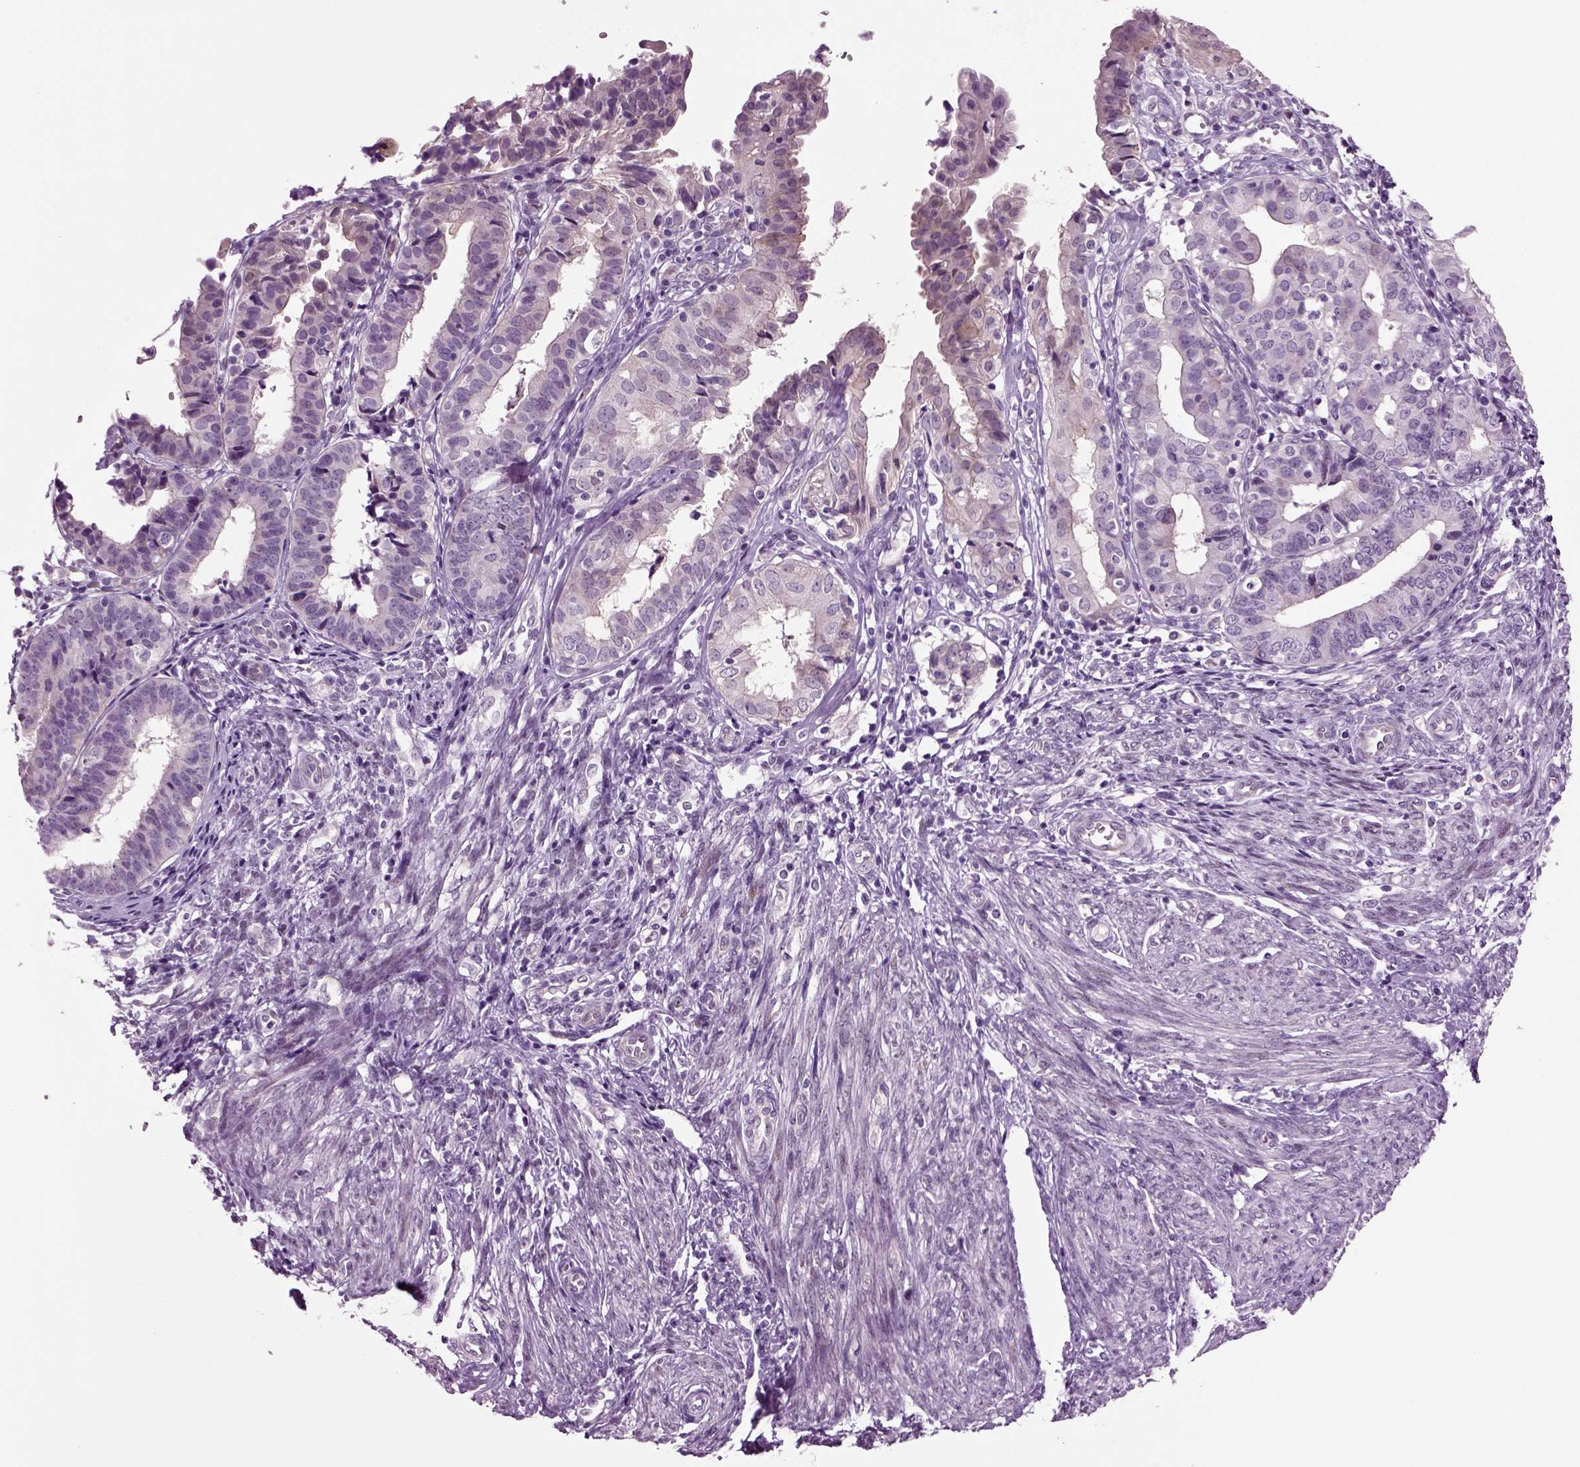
{"staining": {"intensity": "weak", "quantity": "<25%", "location": "cytoplasmic/membranous"}, "tissue": "endometrial cancer", "cell_type": "Tumor cells", "image_type": "cancer", "snomed": [{"axis": "morphology", "description": "Adenocarcinoma, NOS"}, {"axis": "topography", "description": "Endometrium"}], "caption": "Tumor cells are negative for brown protein staining in endometrial adenocarcinoma.", "gene": "COL9A2", "patient": {"sex": "female", "age": 68}}